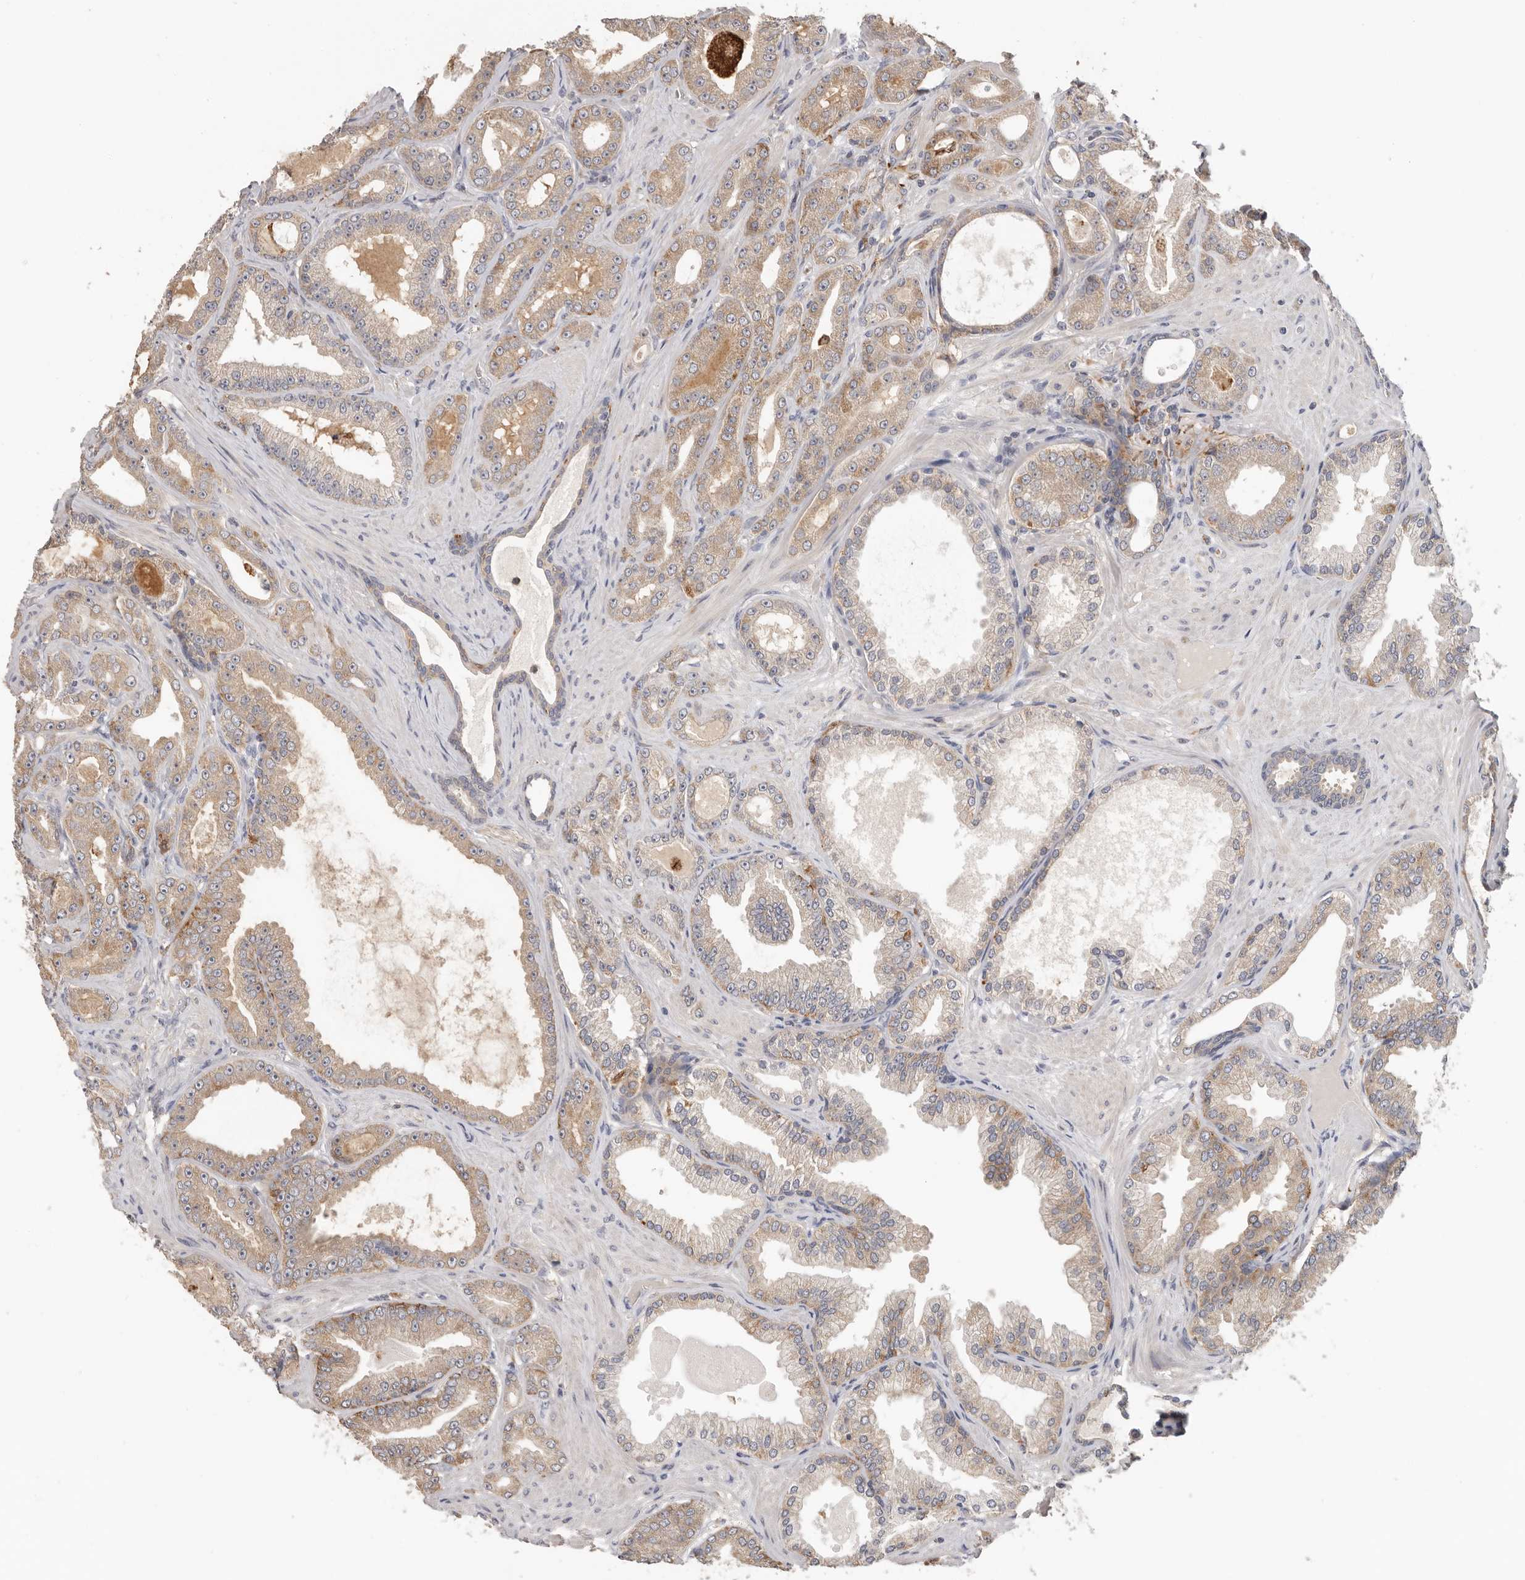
{"staining": {"intensity": "weak", "quantity": ">75%", "location": "cytoplasmic/membranous"}, "tissue": "prostate cancer", "cell_type": "Tumor cells", "image_type": "cancer", "snomed": [{"axis": "morphology", "description": "Adenocarcinoma, Low grade"}, {"axis": "topography", "description": "Prostate"}], "caption": "Low-grade adenocarcinoma (prostate) stained for a protein (brown) shows weak cytoplasmic/membranous positive expression in approximately >75% of tumor cells.", "gene": "TFRC", "patient": {"sex": "male", "age": 63}}